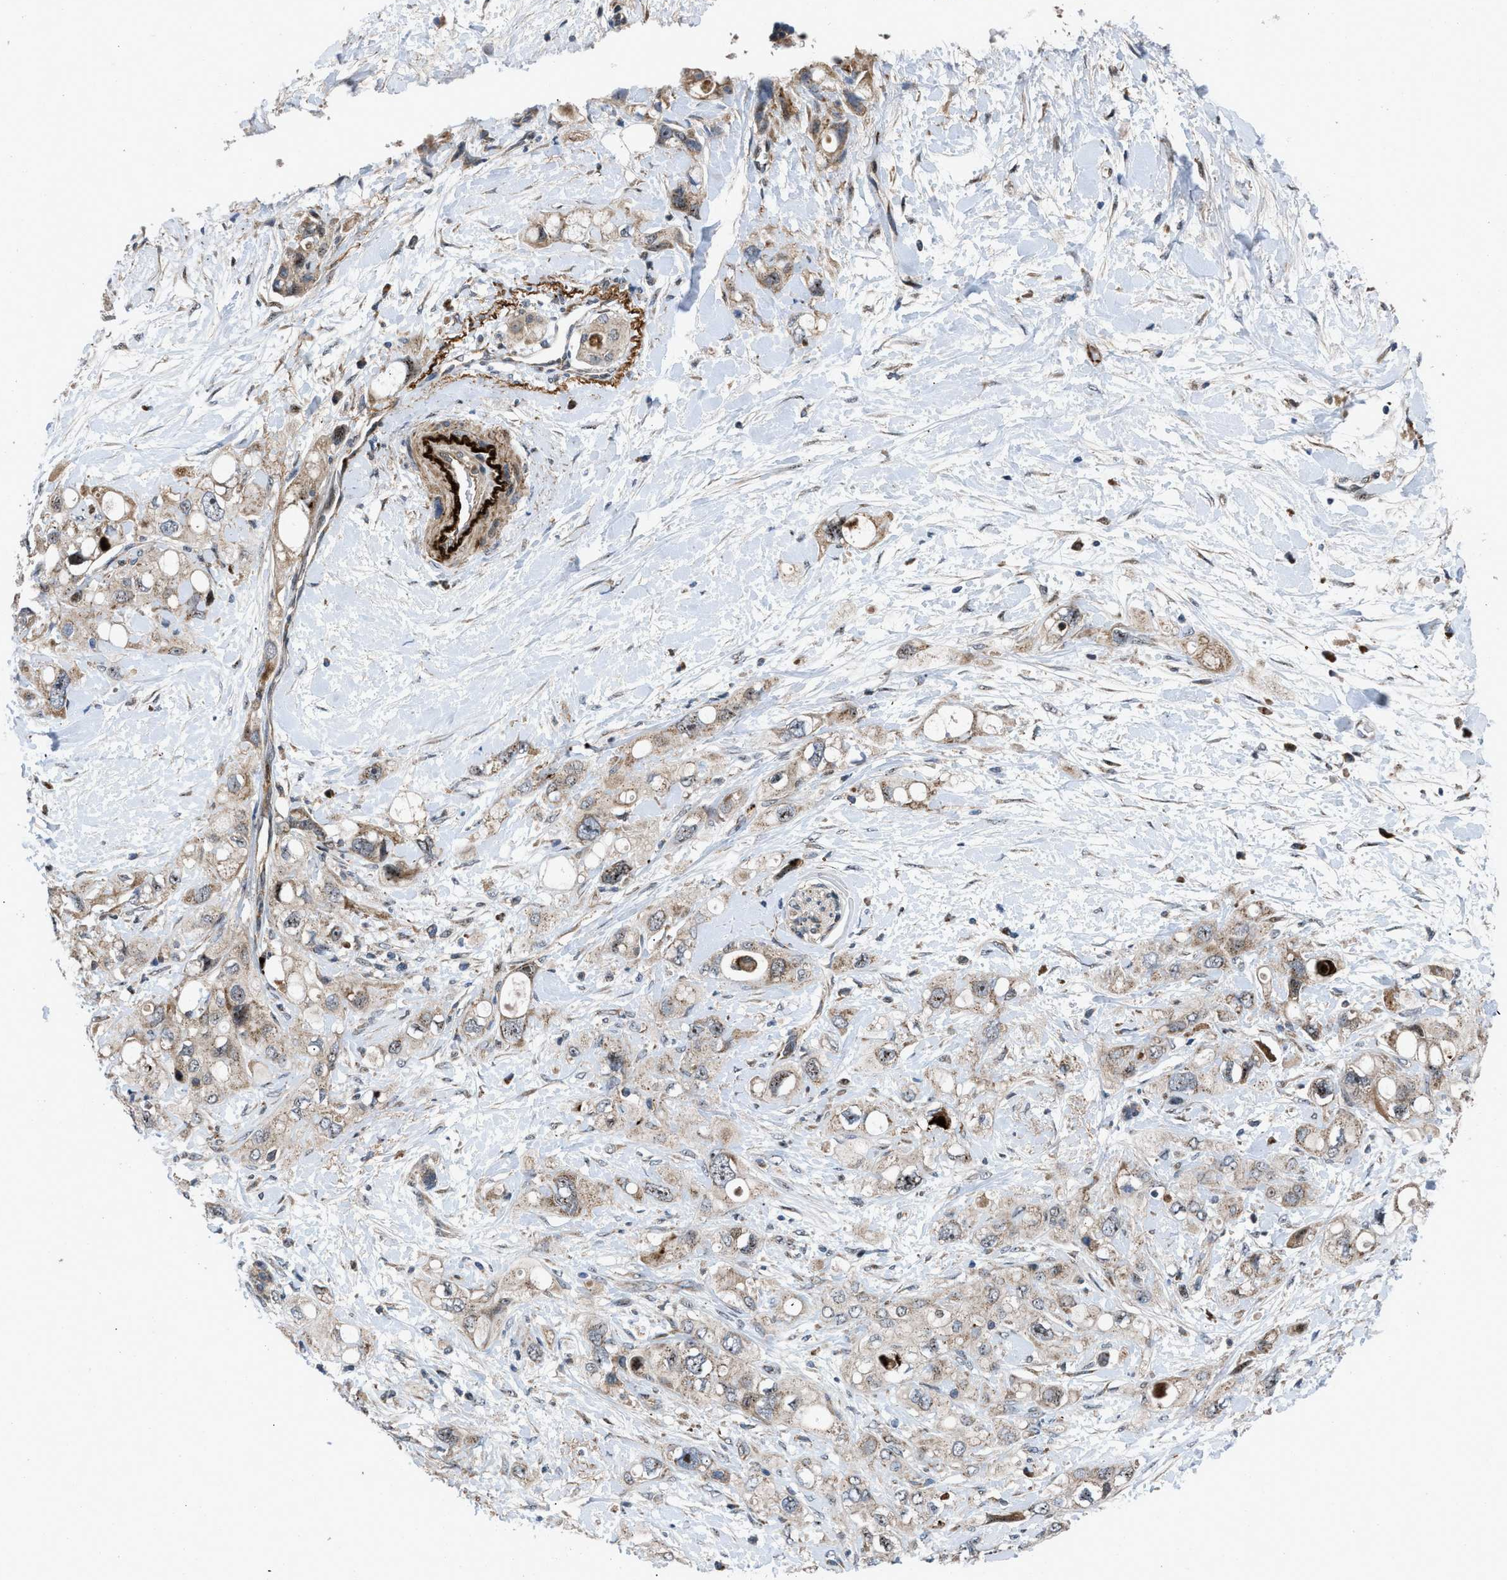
{"staining": {"intensity": "weak", "quantity": "25%-75%", "location": "cytoplasmic/membranous"}, "tissue": "pancreatic cancer", "cell_type": "Tumor cells", "image_type": "cancer", "snomed": [{"axis": "morphology", "description": "Adenocarcinoma, NOS"}, {"axis": "topography", "description": "Pancreas"}], "caption": "Immunohistochemical staining of human pancreatic cancer (adenocarcinoma) exhibits low levels of weak cytoplasmic/membranous expression in about 25%-75% of tumor cells. (Stains: DAB in brown, nuclei in blue, Microscopy: brightfield microscopy at high magnification).", "gene": "AP3M2", "patient": {"sex": "female", "age": 56}}